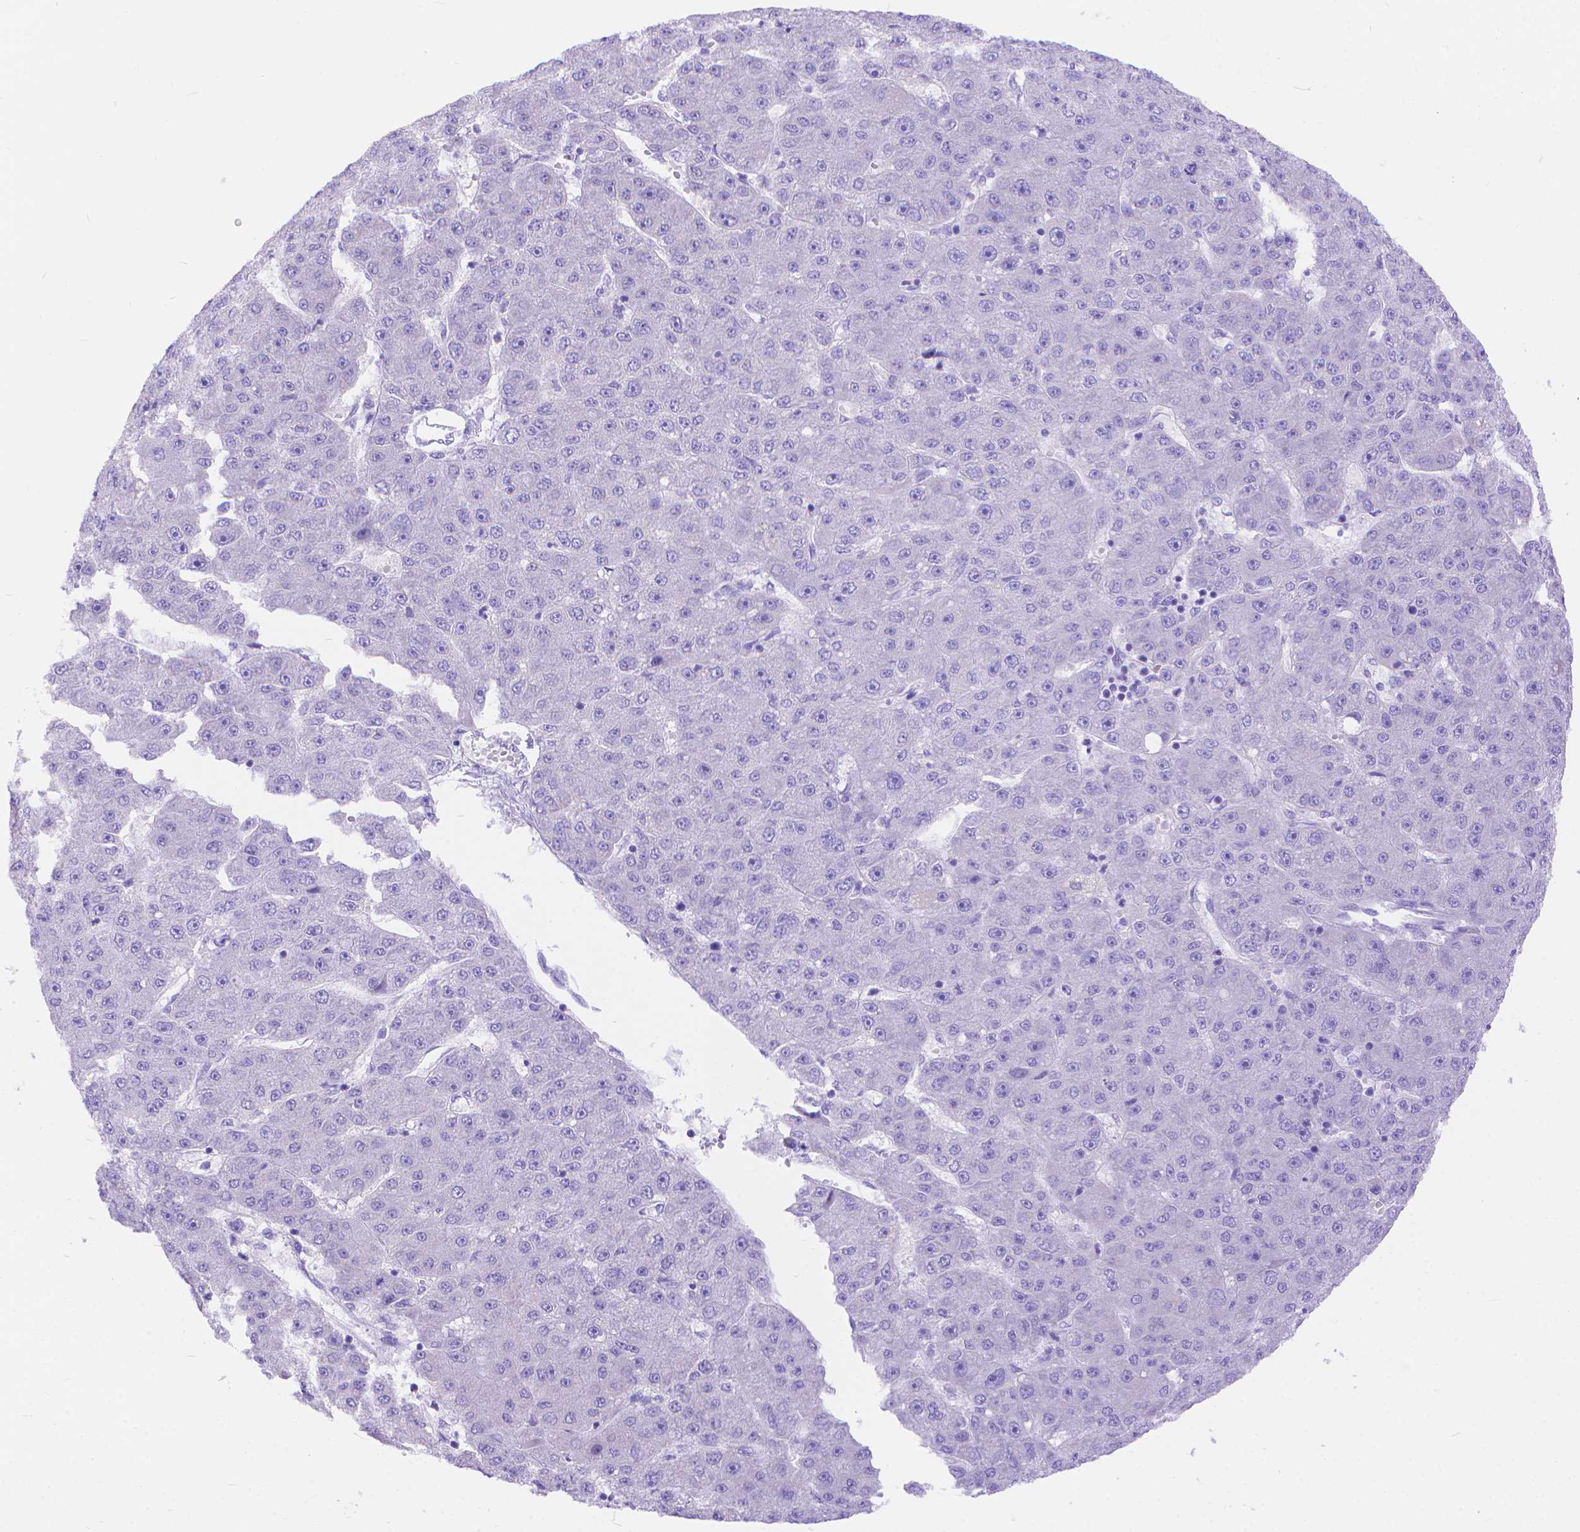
{"staining": {"intensity": "negative", "quantity": "none", "location": "none"}, "tissue": "liver cancer", "cell_type": "Tumor cells", "image_type": "cancer", "snomed": [{"axis": "morphology", "description": "Carcinoma, Hepatocellular, NOS"}, {"axis": "topography", "description": "Liver"}], "caption": "This micrograph is of liver hepatocellular carcinoma stained with immunohistochemistry (IHC) to label a protein in brown with the nuclei are counter-stained blue. There is no expression in tumor cells. (Stains: DAB immunohistochemistry (IHC) with hematoxylin counter stain, Microscopy: brightfield microscopy at high magnification).", "gene": "DHRS2", "patient": {"sex": "male", "age": 67}}